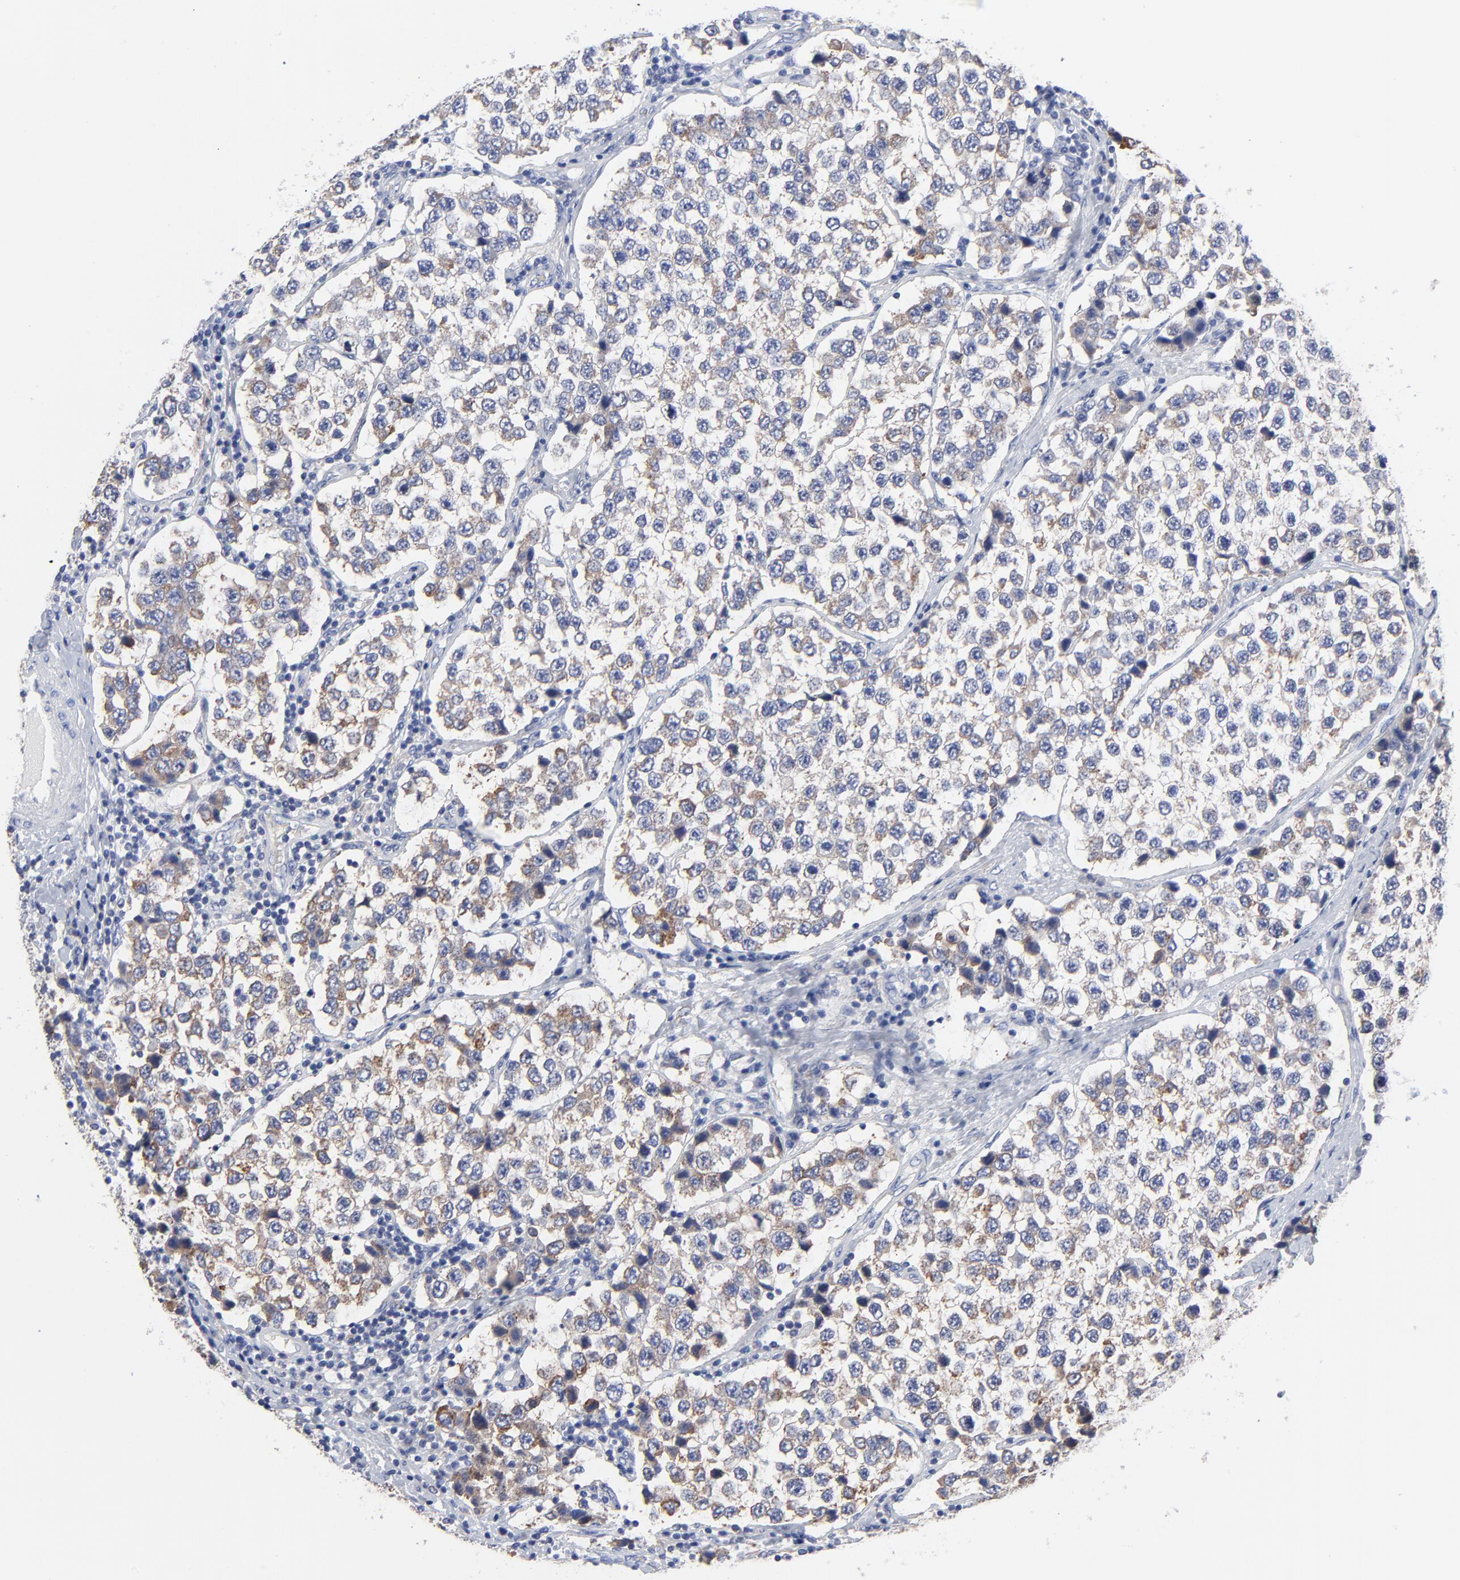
{"staining": {"intensity": "moderate", "quantity": ">75%", "location": "cytoplasmic/membranous,nuclear"}, "tissue": "testis cancer", "cell_type": "Tumor cells", "image_type": "cancer", "snomed": [{"axis": "morphology", "description": "Seminoma, NOS"}, {"axis": "topography", "description": "Testis"}], "caption": "Immunohistochemical staining of testis cancer demonstrates medium levels of moderate cytoplasmic/membranous and nuclear staining in about >75% of tumor cells.", "gene": "STAT2", "patient": {"sex": "male", "age": 39}}